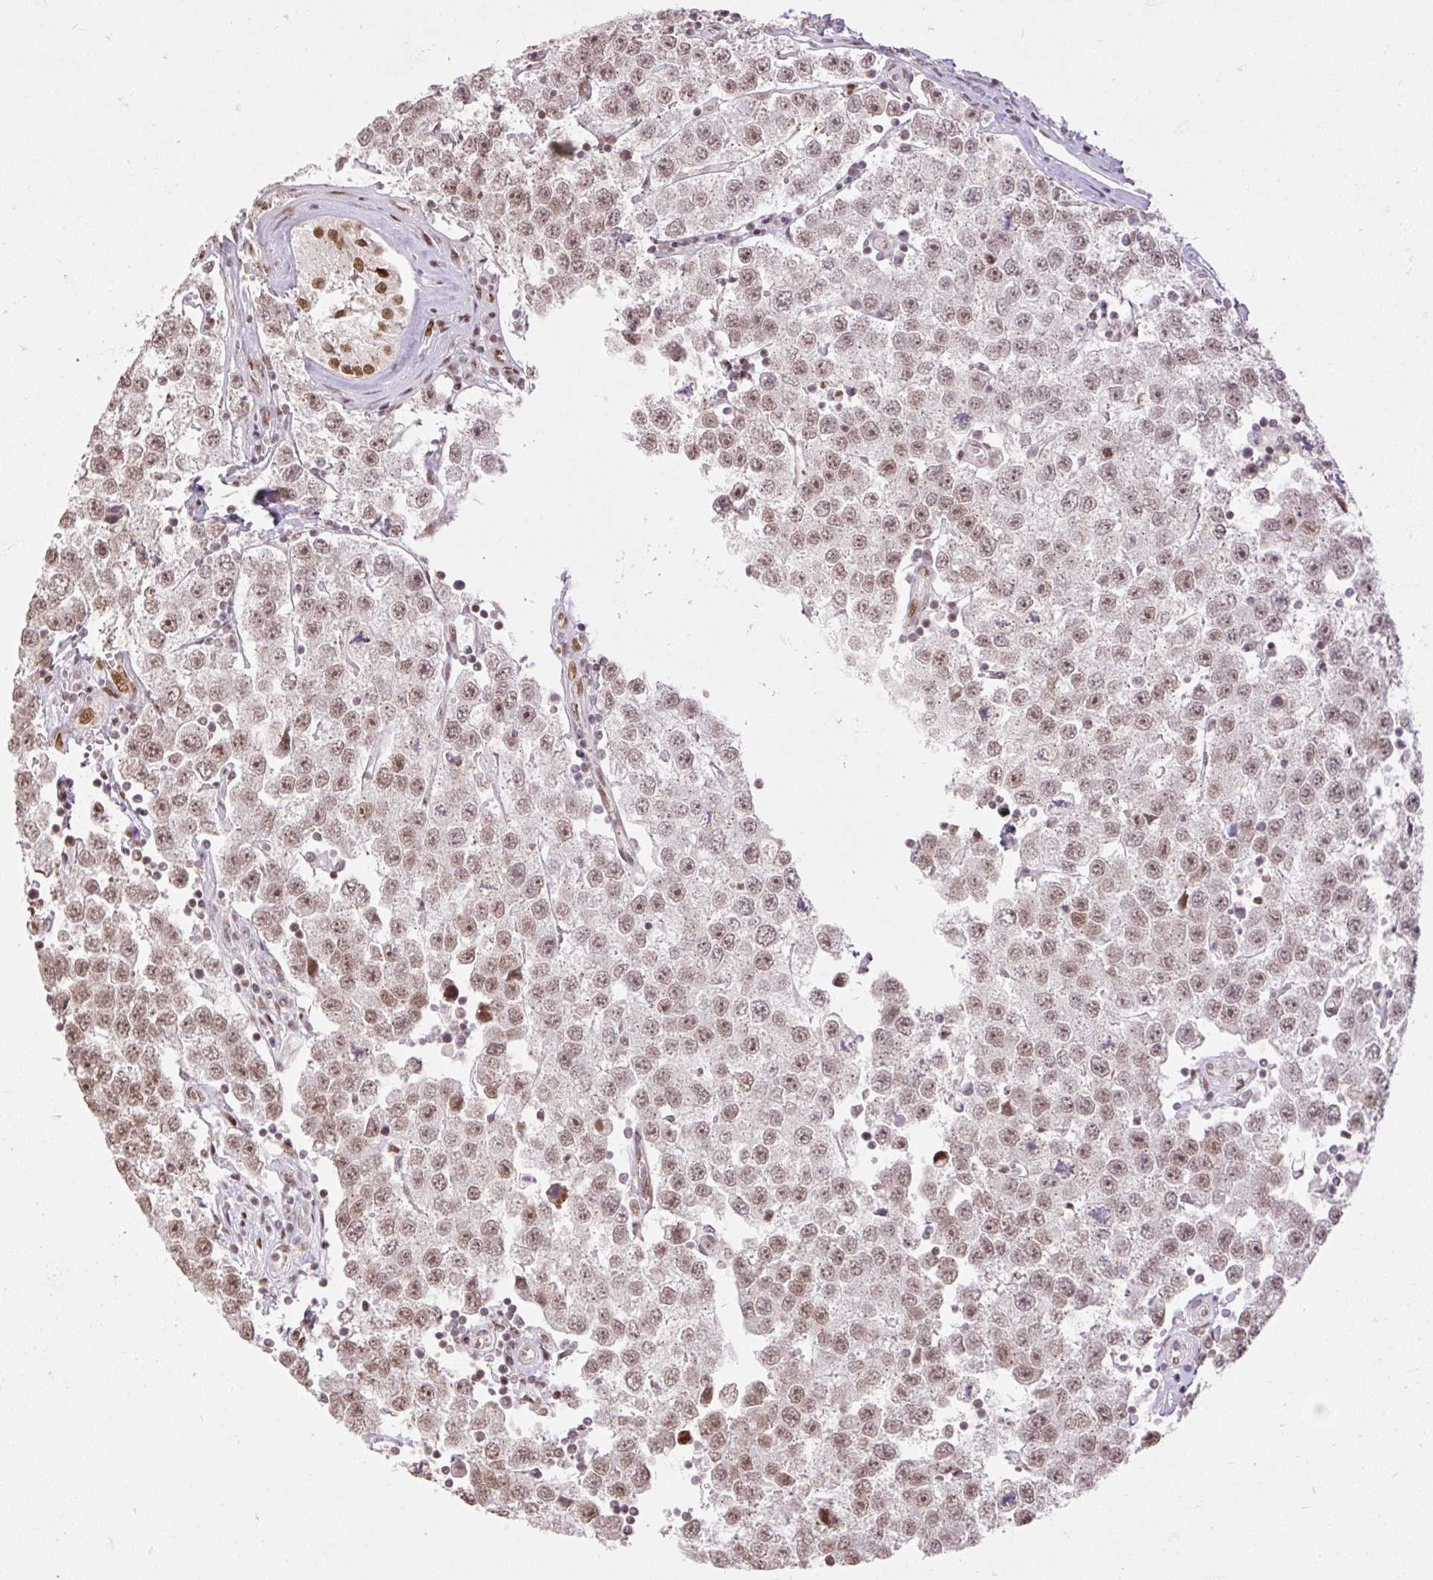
{"staining": {"intensity": "moderate", "quantity": "25%-75%", "location": "nuclear"}, "tissue": "testis cancer", "cell_type": "Tumor cells", "image_type": "cancer", "snomed": [{"axis": "morphology", "description": "Seminoma, NOS"}, {"axis": "topography", "description": "Testis"}], "caption": "Tumor cells reveal medium levels of moderate nuclear positivity in about 25%-75% of cells in human testis cancer.", "gene": "RIPPLY3", "patient": {"sex": "male", "age": 34}}